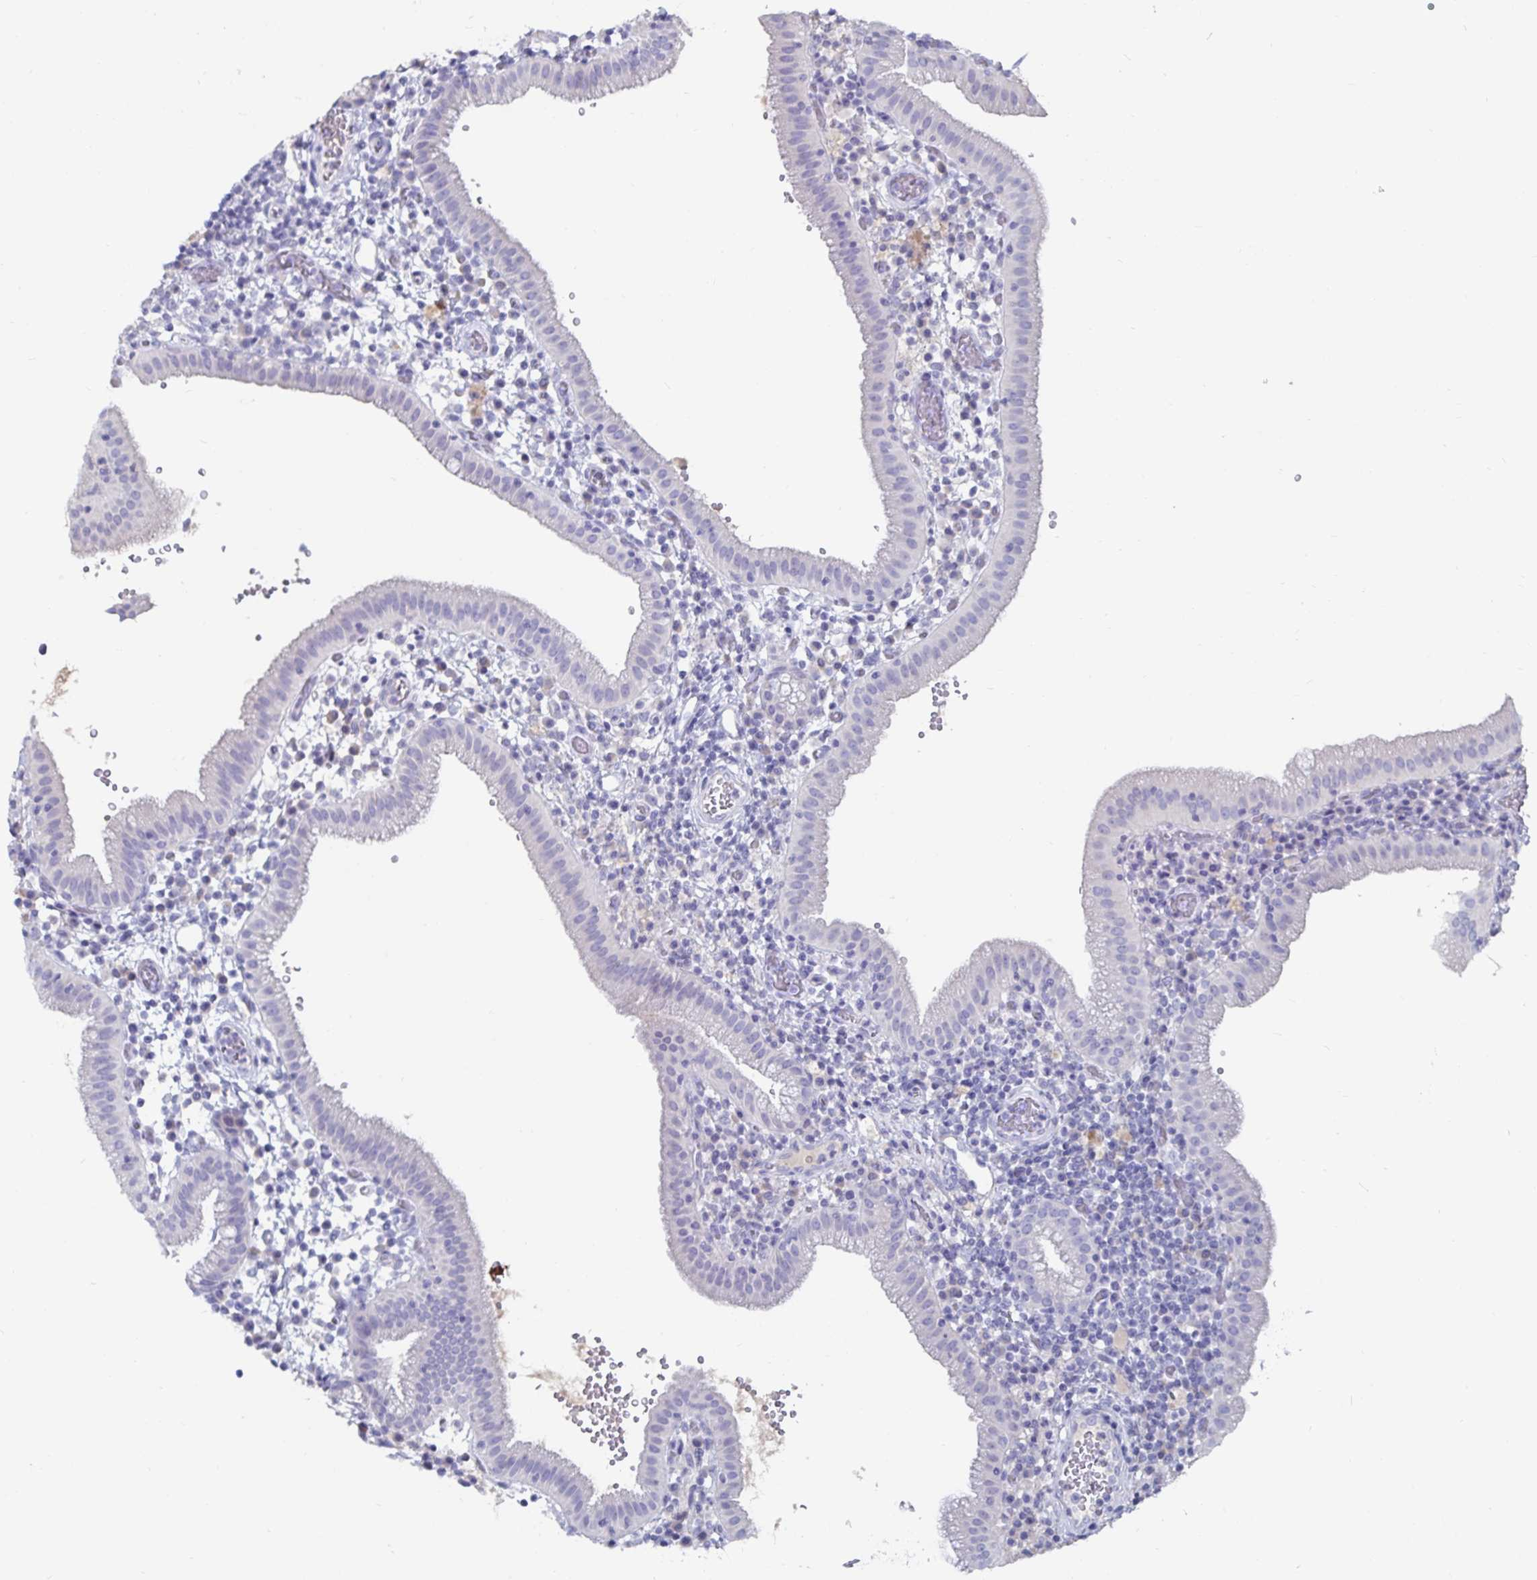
{"staining": {"intensity": "negative", "quantity": "none", "location": "none"}, "tissue": "gallbladder", "cell_type": "Glandular cells", "image_type": "normal", "snomed": [{"axis": "morphology", "description": "Normal tissue, NOS"}, {"axis": "topography", "description": "Gallbladder"}], "caption": "Human gallbladder stained for a protein using IHC shows no positivity in glandular cells.", "gene": "CFAP69", "patient": {"sex": "male", "age": 26}}